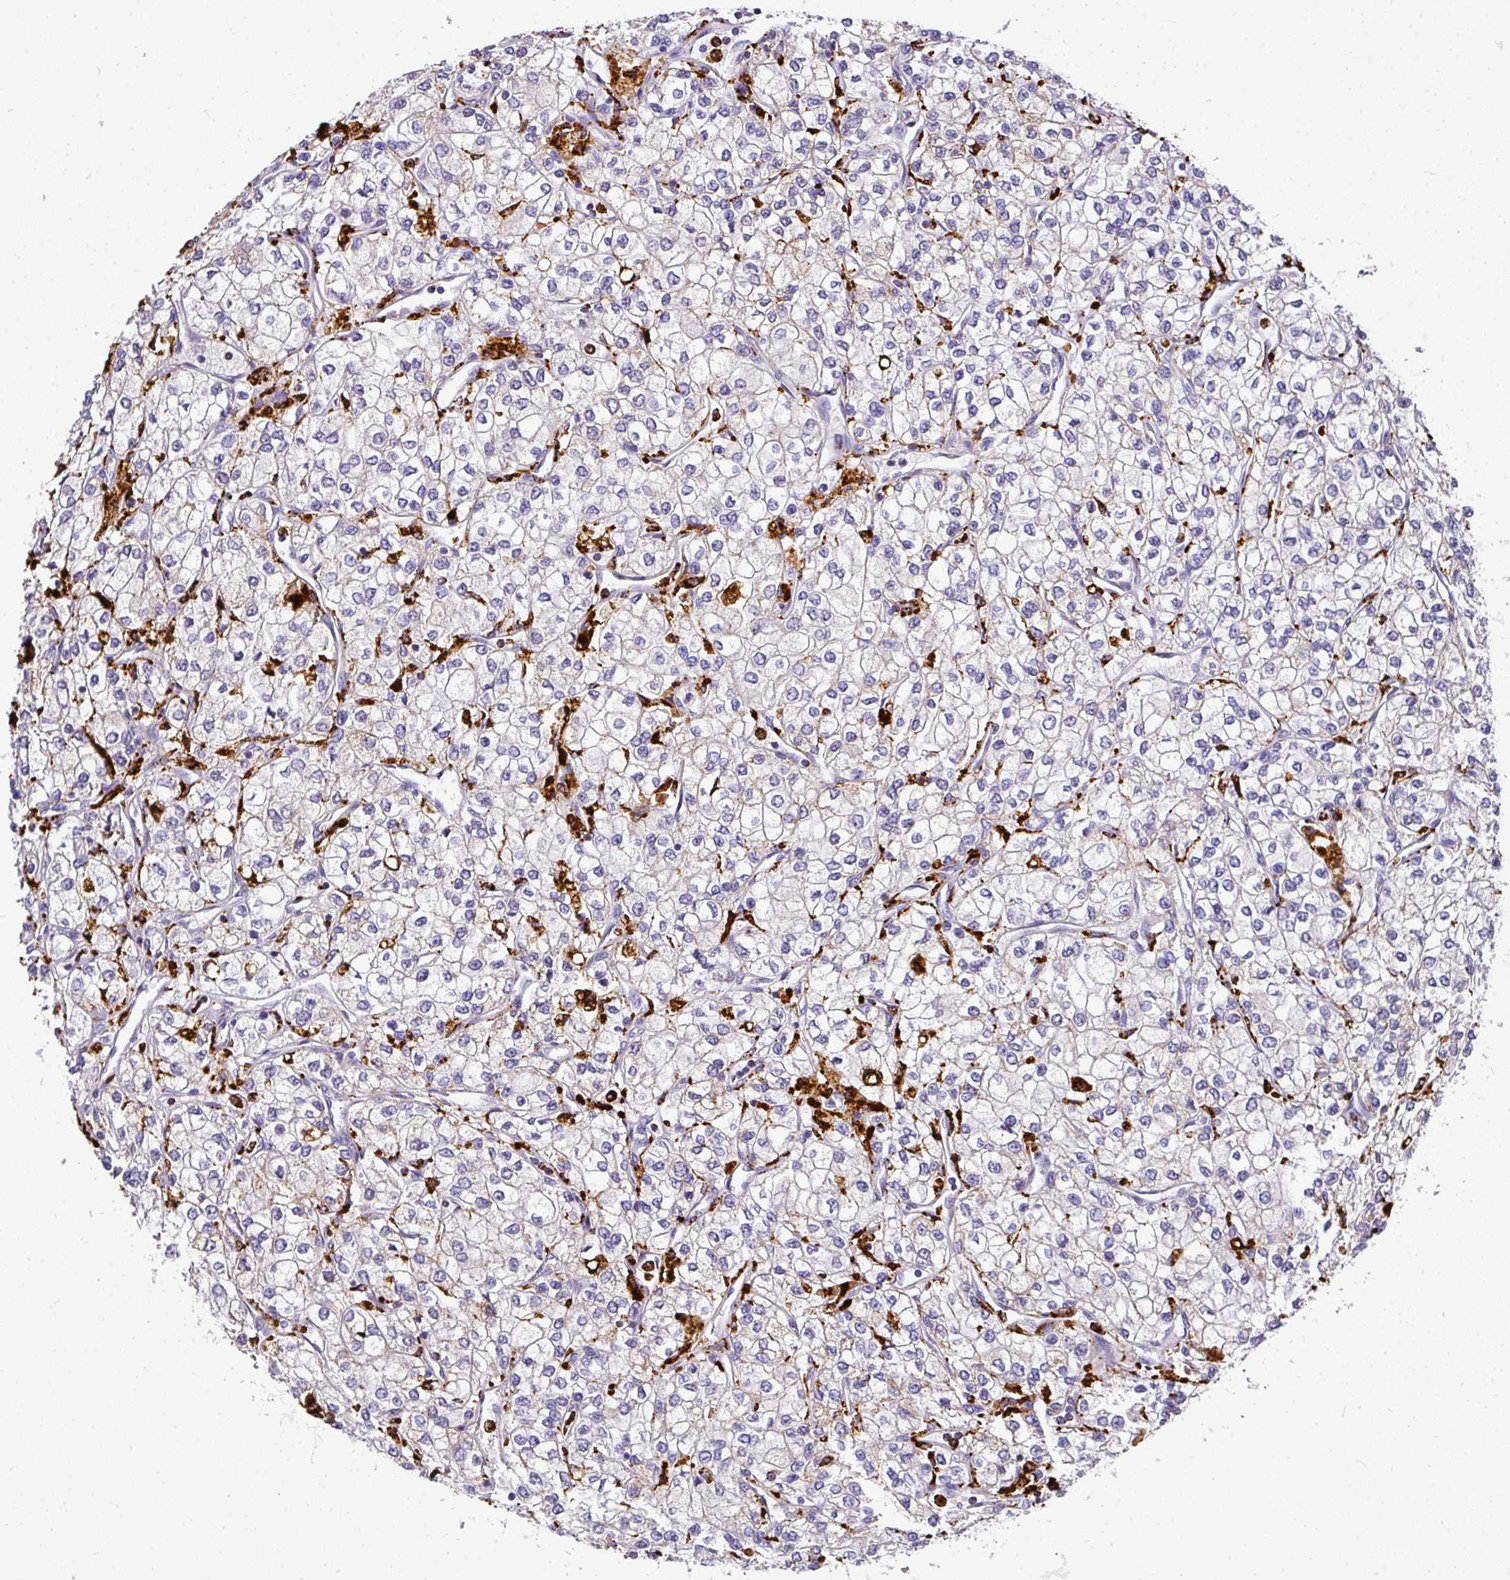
{"staining": {"intensity": "negative", "quantity": "none", "location": "none"}, "tissue": "renal cancer", "cell_type": "Tumor cells", "image_type": "cancer", "snomed": [{"axis": "morphology", "description": "Adenocarcinoma, NOS"}, {"axis": "topography", "description": "Kidney"}], "caption": "High magnification brightfield microscopy of renal cancer (adenocarcinoma) stained with DAB (brown) and counterstained with hematoxylin (blue): tumor cells show no significant positivity.", "gene": "MMACHC", "patient": {"sex": "male", "age": 80}}